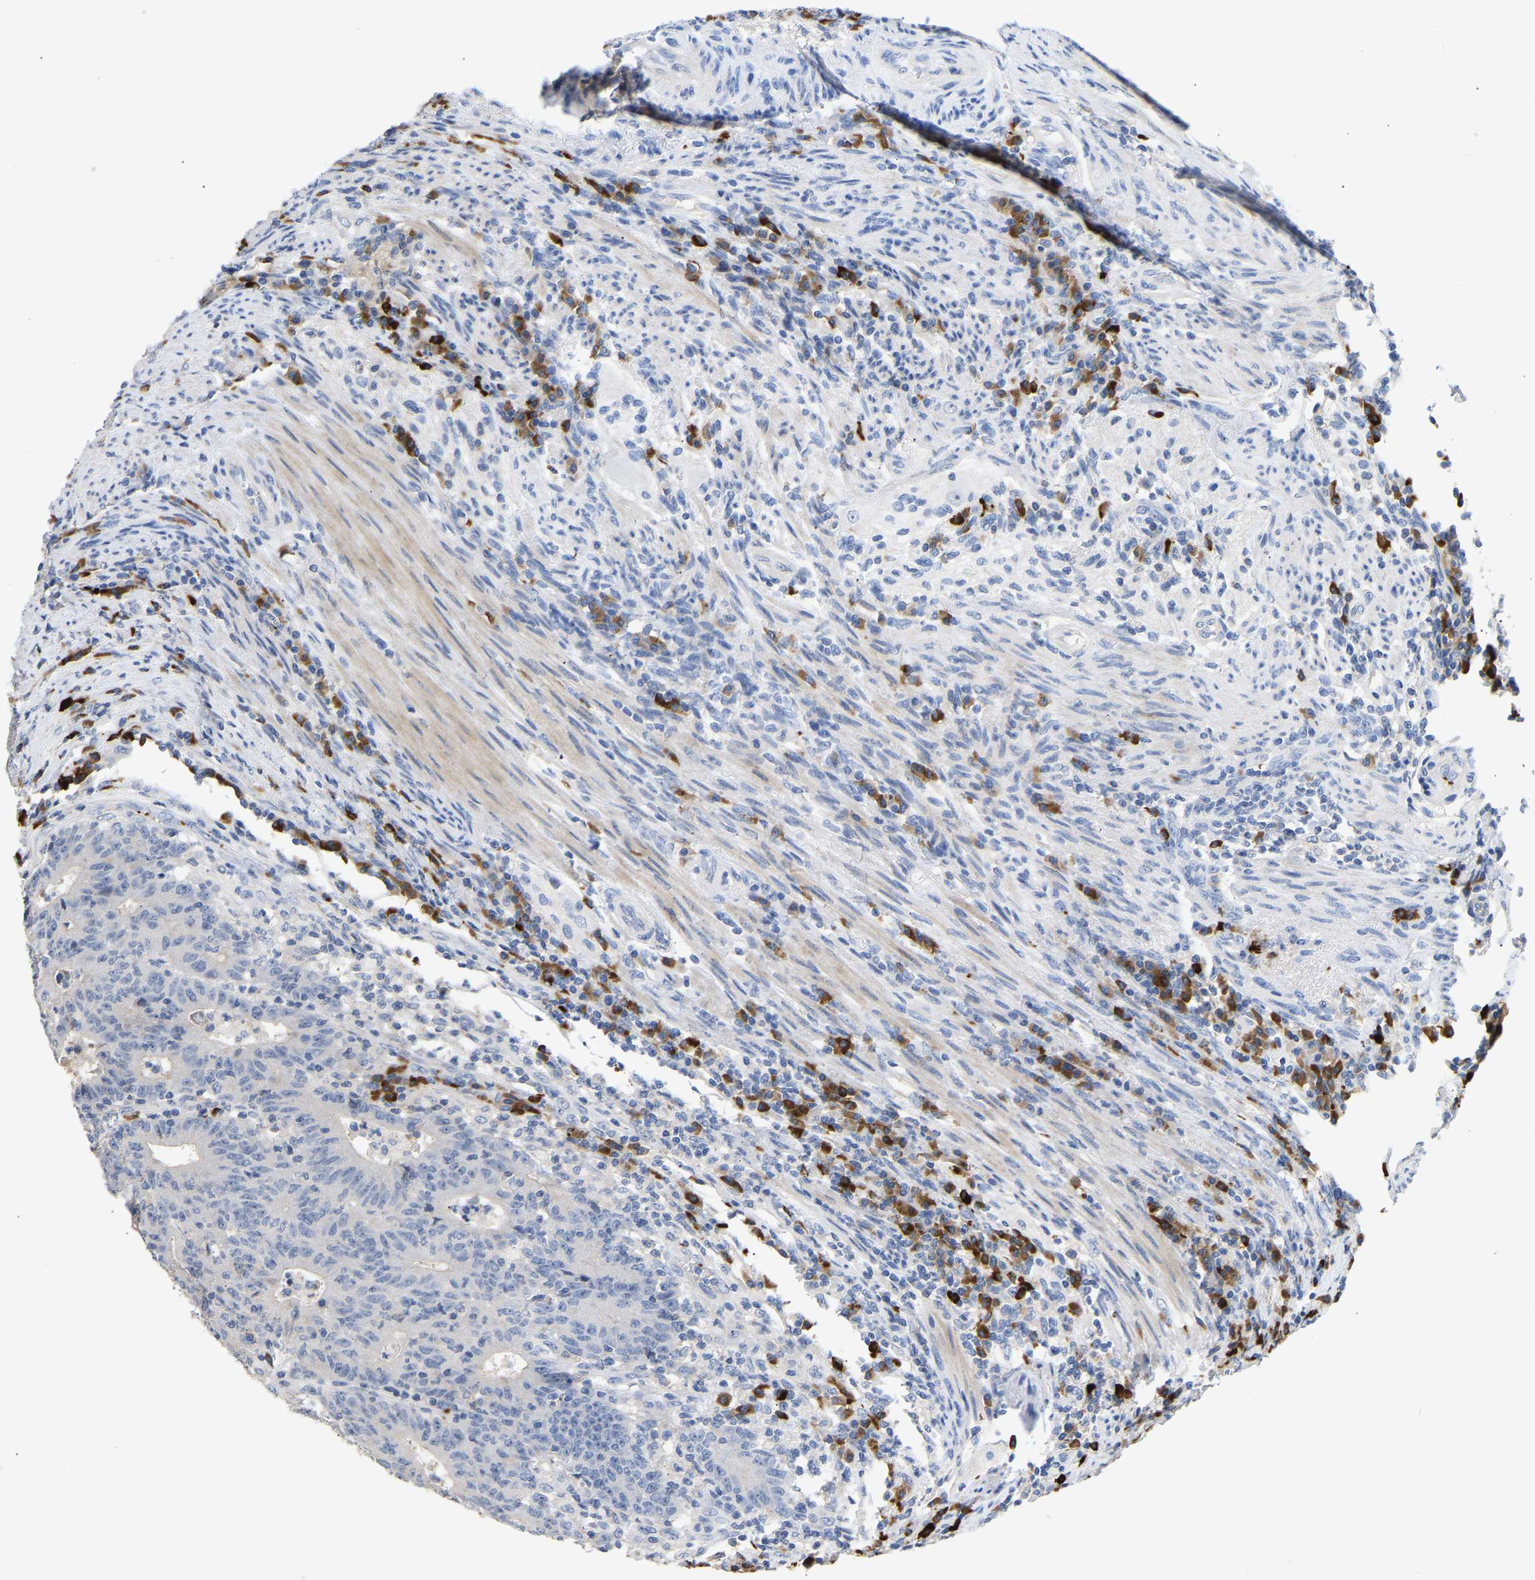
{"staining": {"intensity": "negative", "quantity": "none", "location": "none"}, "tissue": "colorectal cancer", "cell_type": "Tumor cells", "image_type": "cancer", "snomed": [{"axis": "morphology", "description": "Normal tissue, NOS"}, {"axis": "morphology", "description": "Adenocarcinoma, NOS"}, {"axis": "topography", "description": "Colon"}], "caption": "The micrograph exhibits no significant expression in tumor cells of colorectal adenocarcinoma.", "gene": "FGF18", "patient": {"sex": "female", "age": 75}}